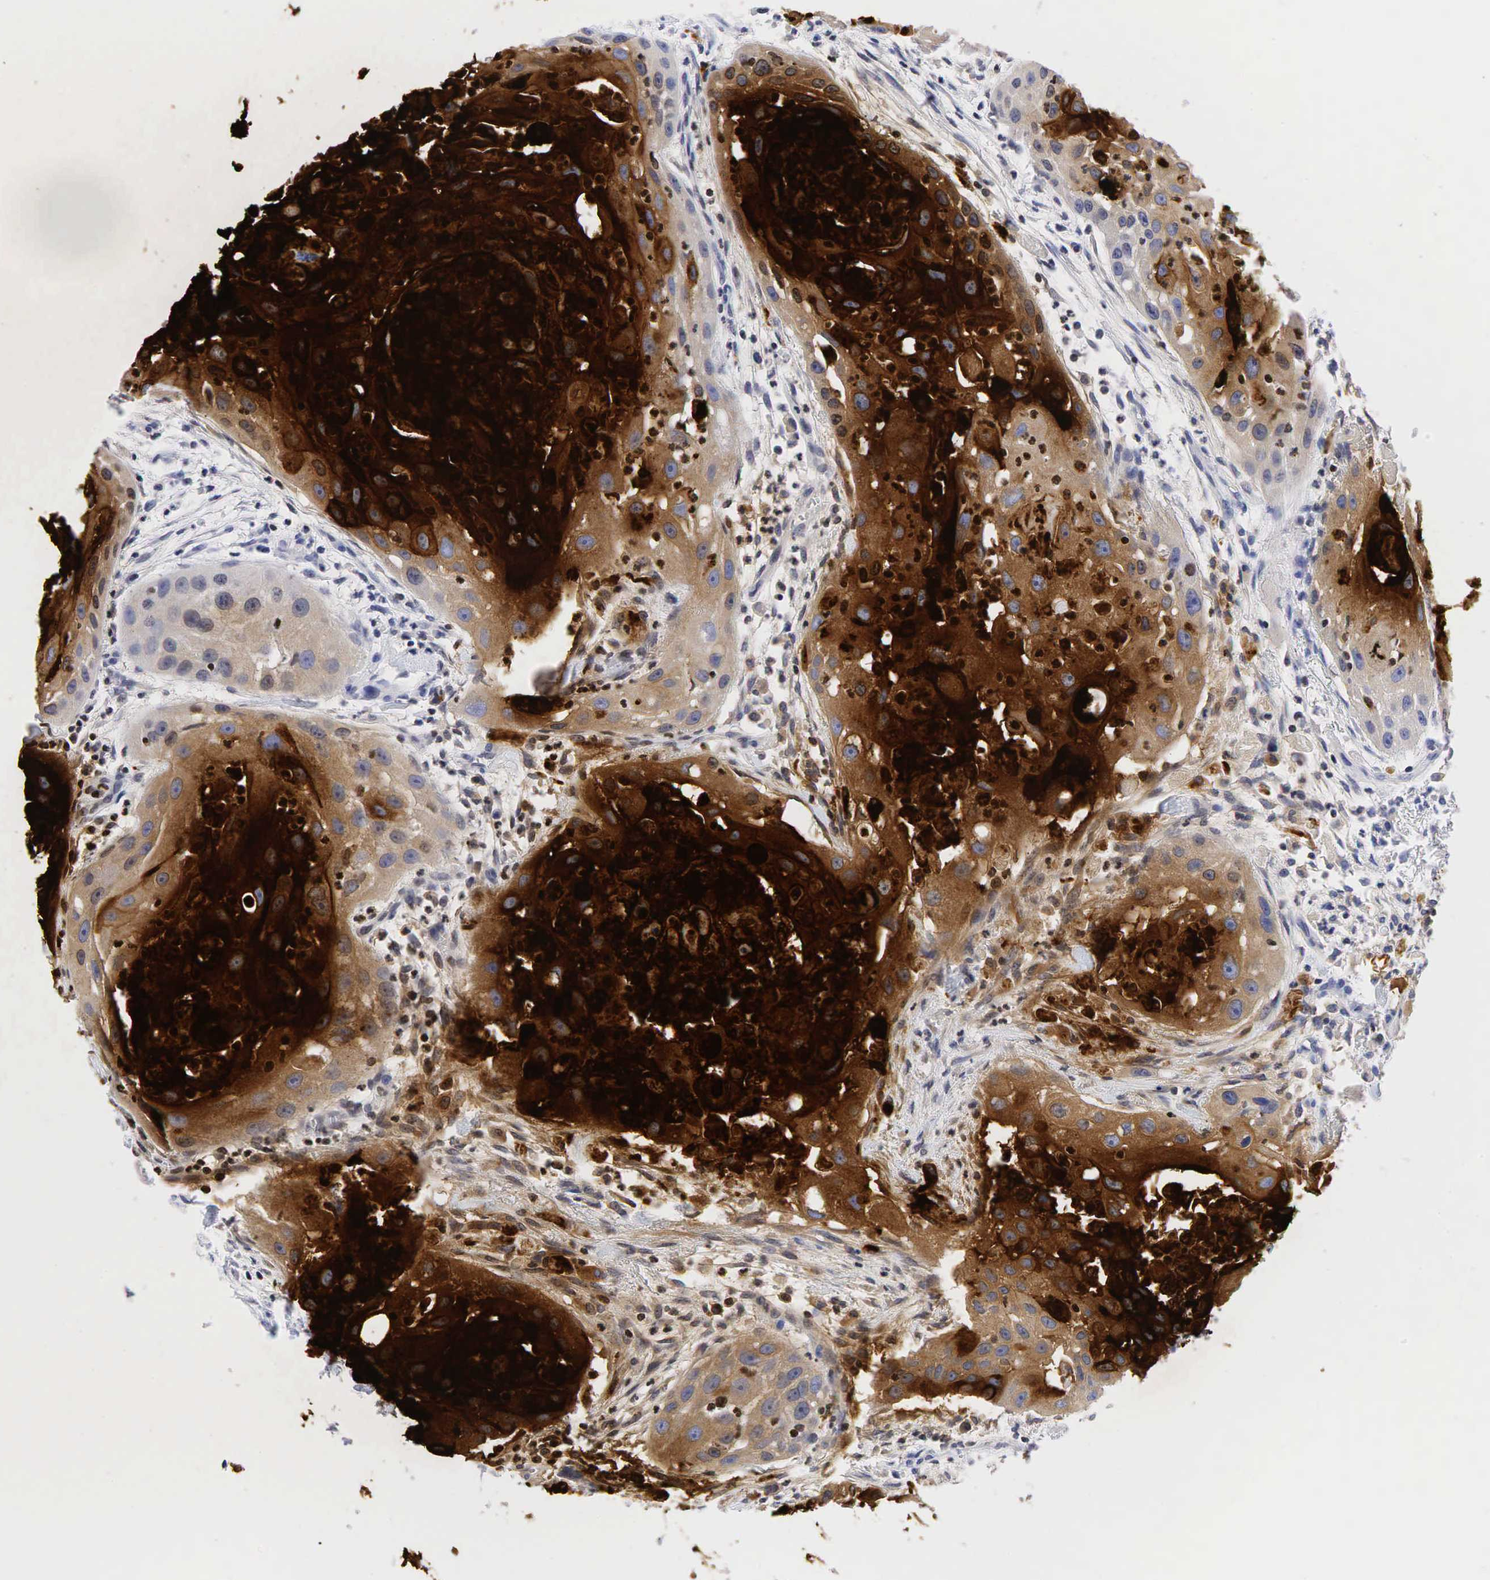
{"staining": {"intensity": "strong", "quantity": "25%-75%", "location": "cytoplasmic/membranous"}, "tissue": "head and neck cancer", "cell_type": "Tumor cells", "image_type": "cancer", "snomed": [{"axis": "morphology", "description": "Squamous cell carcinoma, NOS"}, {"axis": "topography", "description": "Head-Neck"}], "caption": "Protein staining demonstrates strong cytoplasmic/membranous staining in about 25%-75% of tumor cells in head and neck cancer (squamous cell carcinoma). The staining was performed using DAB, with brown indicating positive protein expression. Nuclei are stained blue with hematoxylin.", "gene": "CEACAM5", "patient": {"sex": "male", "age": 64}}